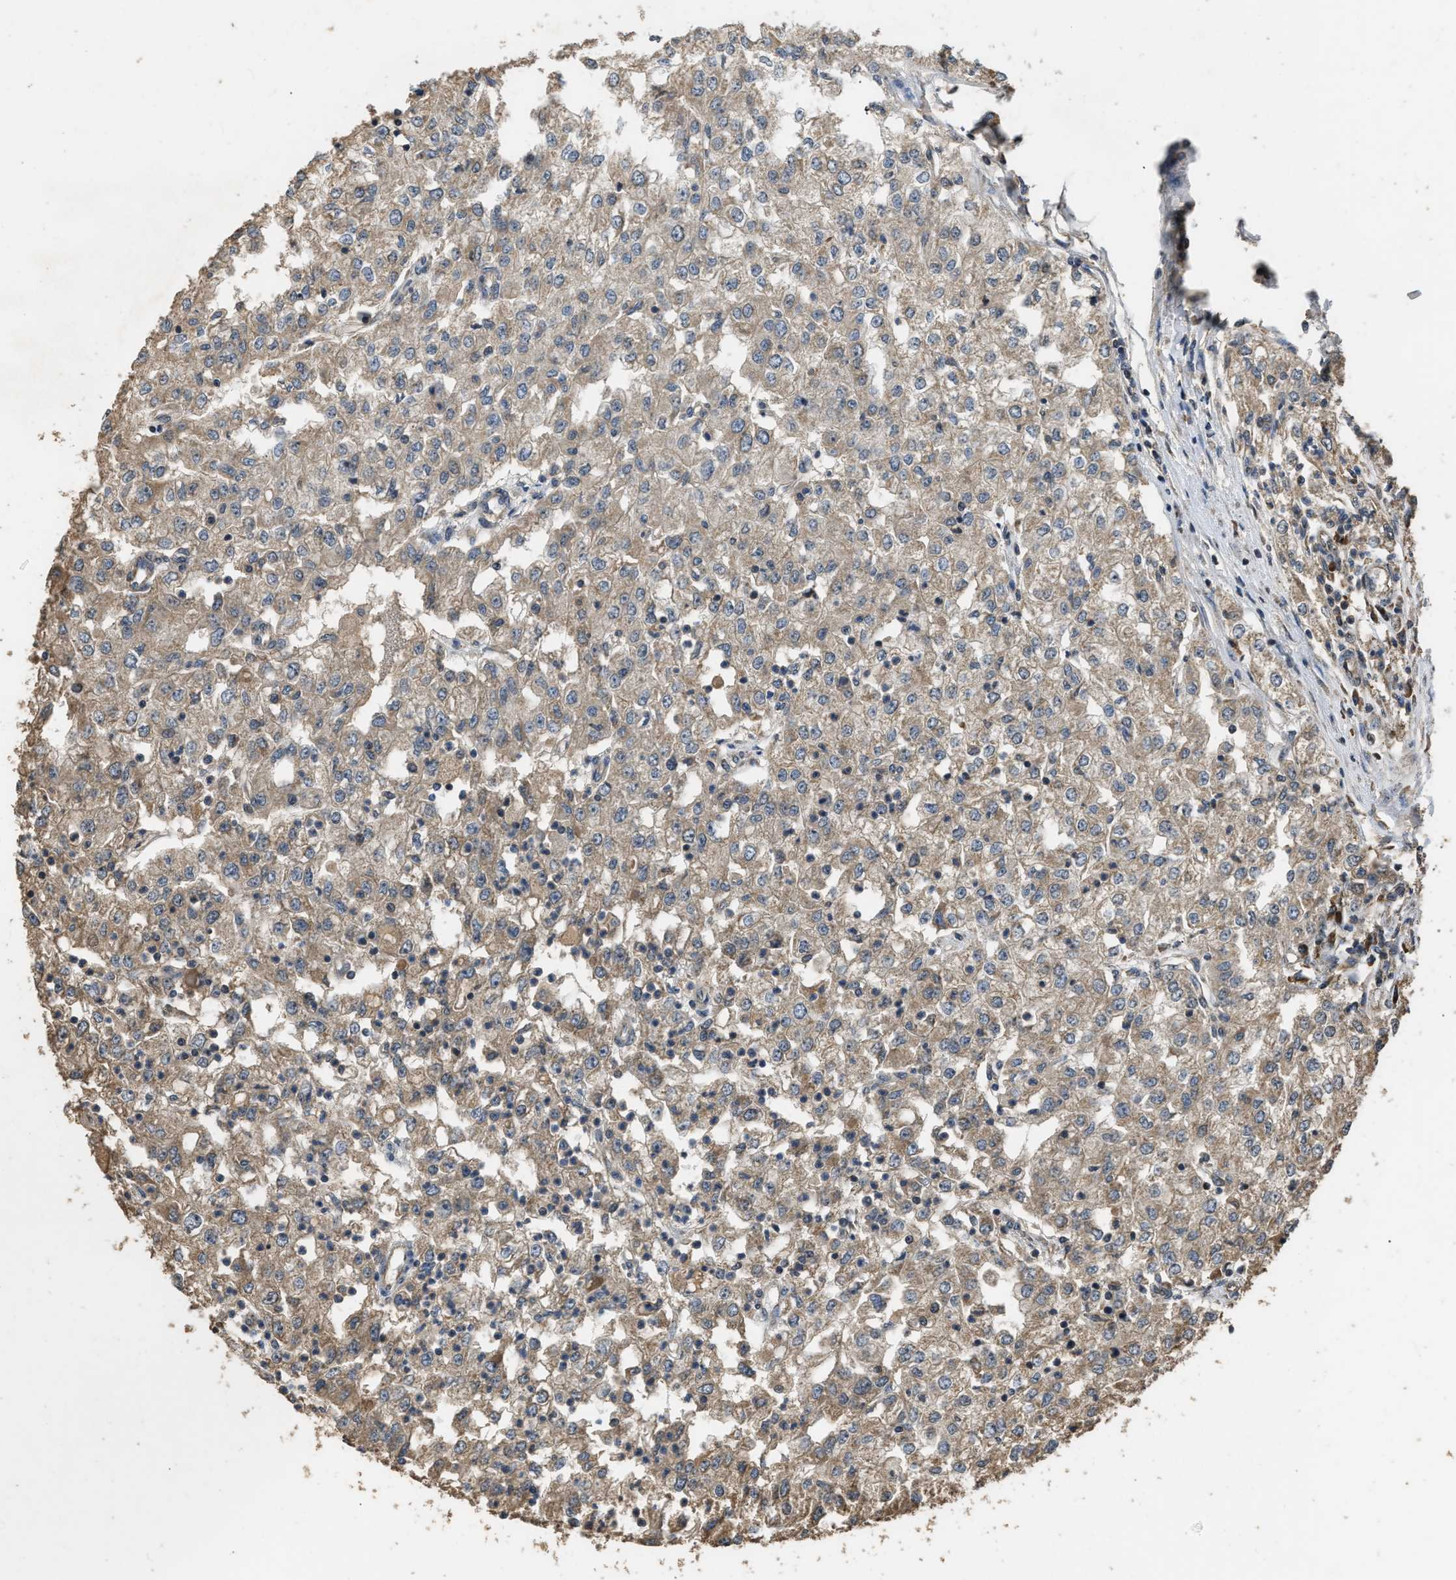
{"staining": {"intensity": "weak", "quantity": ">75%", "location": "cytoplasmic/membranous"}, "tissue": "renal cancer", "cell_type": "Tumor cells", "image_type": "cancer", "snomed": [{"axis": "morphology", "description": "Adenocarcinoma, NOS"}, {"axis": "topography", "description": "Kidney"}], "caption": "Protein staining of adenocarcinoma (renal) tissue demonstrates weak cytoplasmic/membranous positivity in about >75% of tumor cells.", "gene": "DENND6B", "patient": {"sex": "female", "age": 54}}